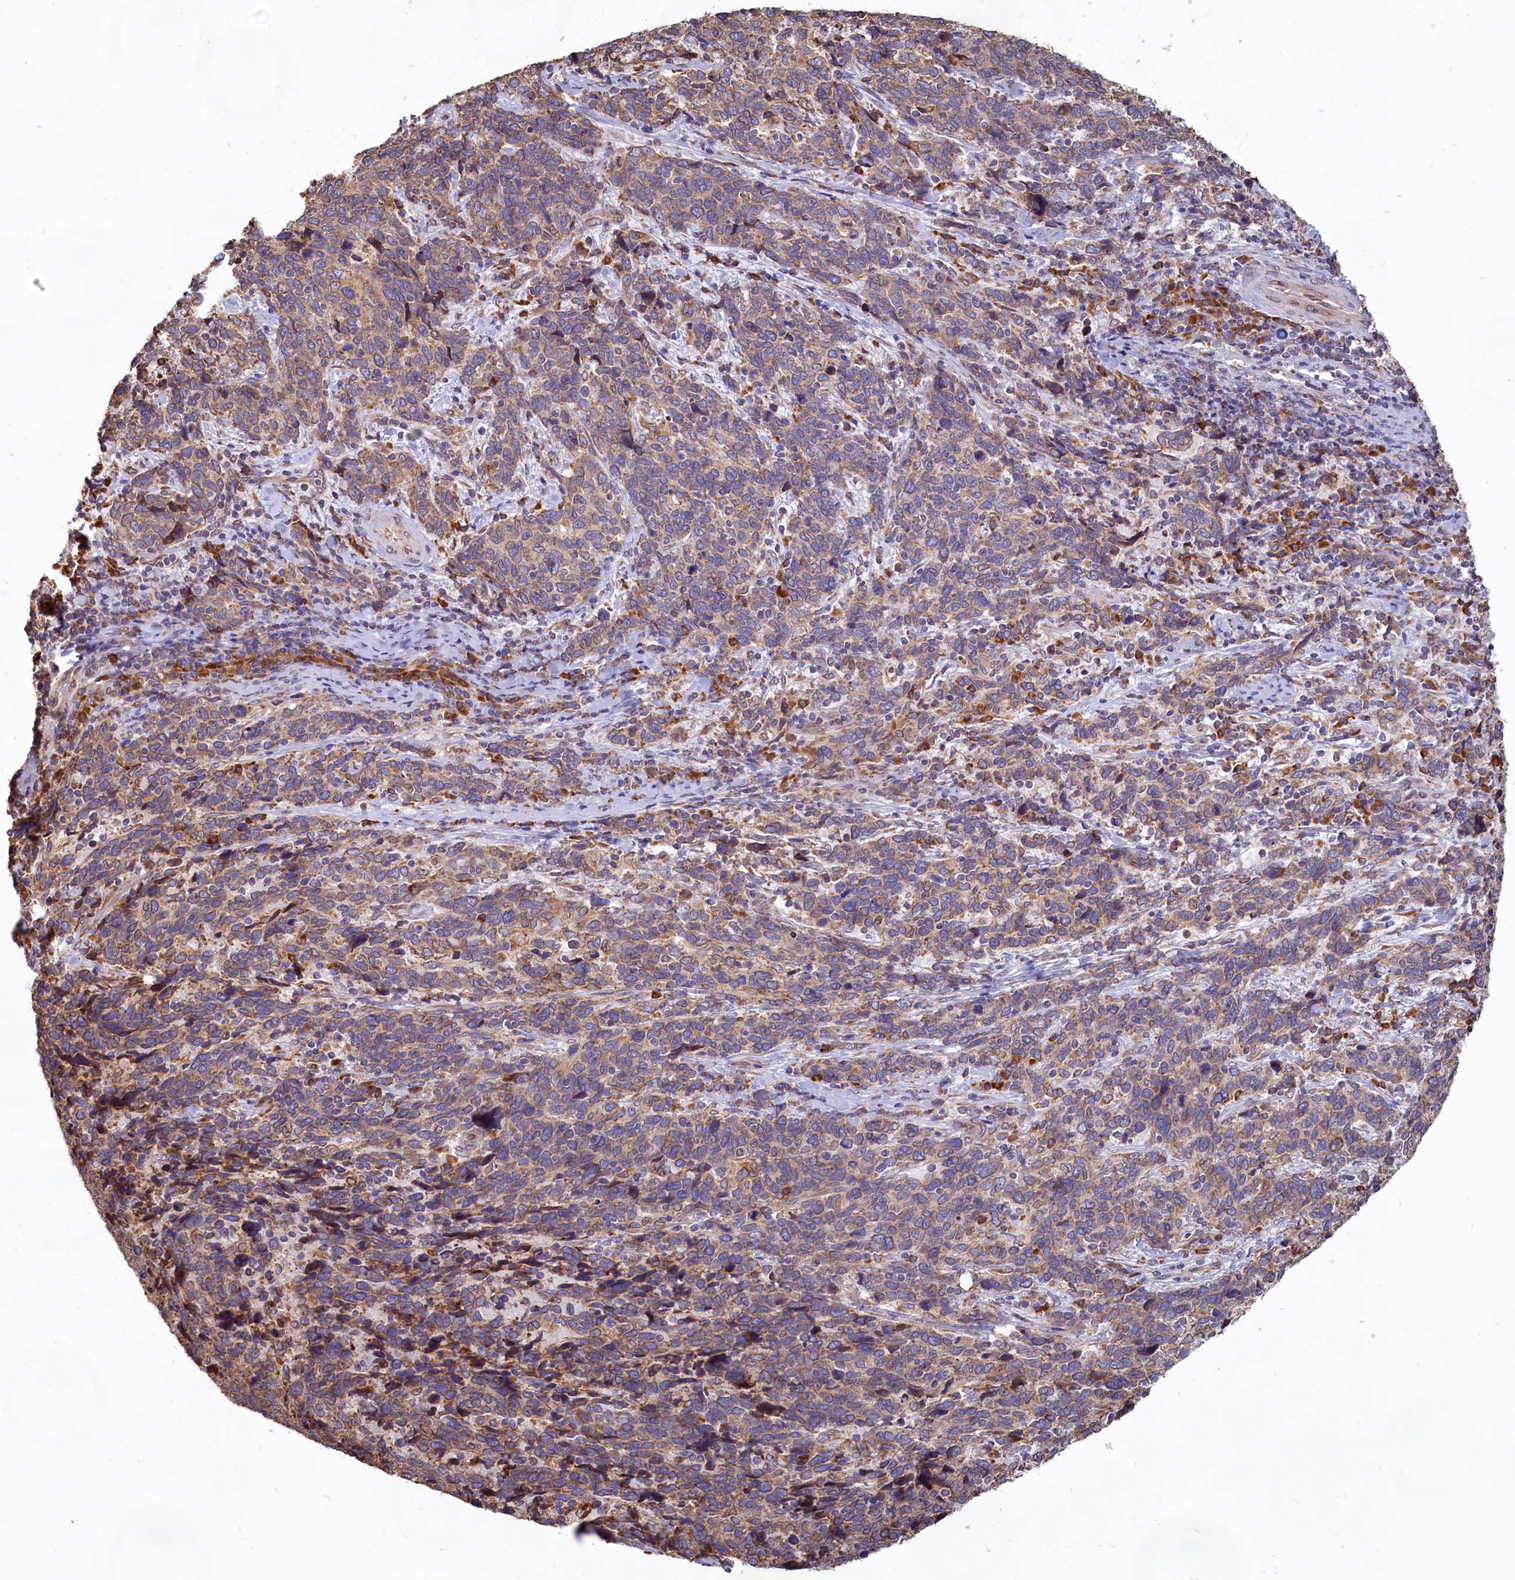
{"staining": {"intensity": "moderate", "quantity": ">75%", "location": "cytoplasmic/membranous"}, "tissue": "cervical cancer", "cell_type": "Tumor cells", "image_type": "cancer", "snomed": [{"axis": "morphology", "description": "Squamous cell carcinoma, NOS"}, {"axis": "topography", "description": "Cervix"}], "caption": "IHC of cervical squamous cell carcinoma displays medium levels of moderate cytoplasmic/membranous staining in approximately >75% of tumor cells. (IHC, brightfield microscopy, high magnification).", "gene": "TBC1D19", "patient": {"sex": "female", "age": 41}}